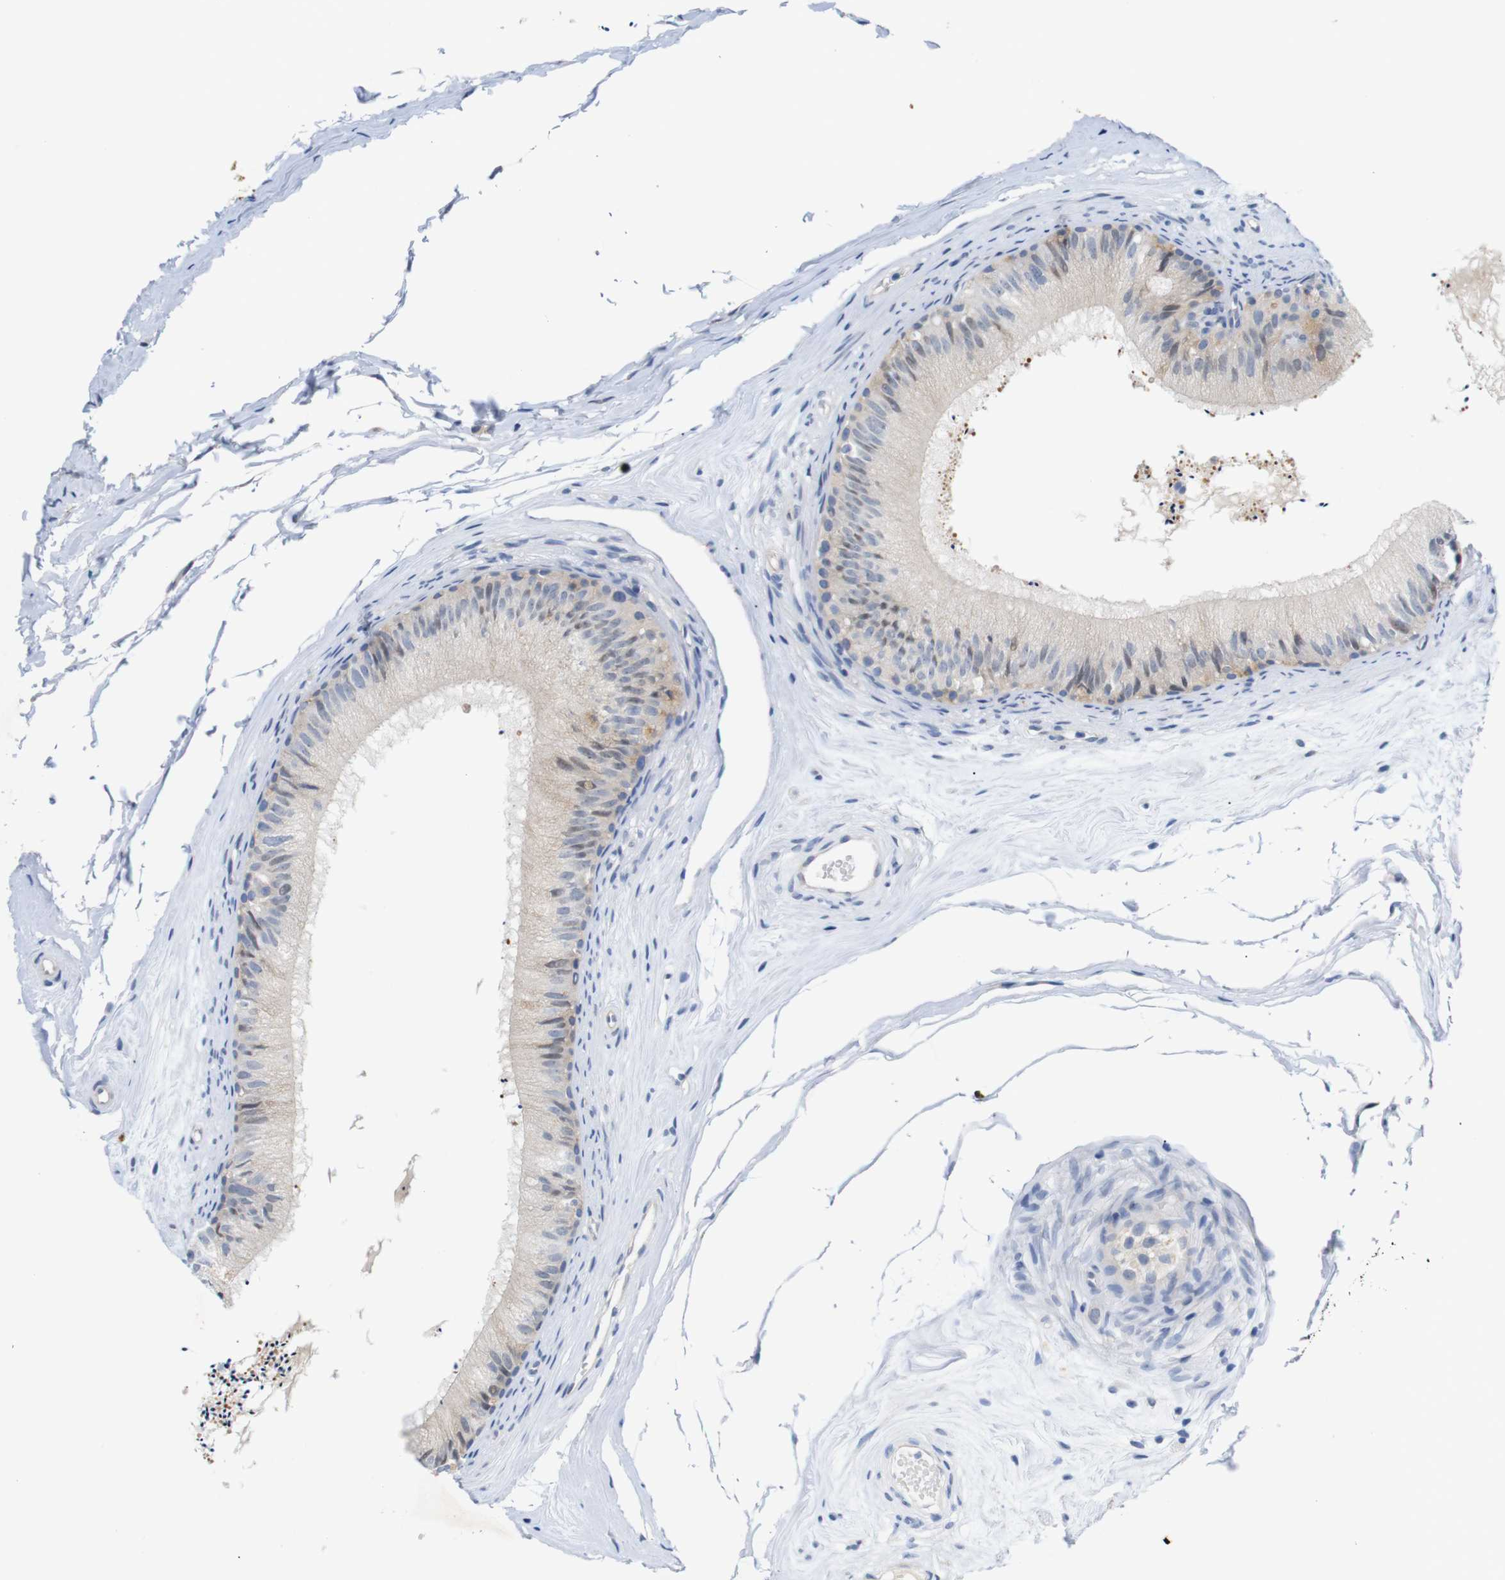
{"staining": {"intensity": "weak", "quantity": "<25%", "location": "cytoplasmic/membranous"}, "tissue": "epididymis", "cell_type": "Glandular cells", "image_type": "normal", "snomed": [{"axis": "morphology", "description": "Normal tissue, NOS"}, {"axis": "topography", "description": "Epididymis"}], "caption": "An immunohistochemistry photomicrograph of unremarkable epididymis is shown. There is no staining in glandular cells of epididymis. (DAB immunohistochemistry visualized using brightfield microscopy, high magnification).", "gene": "ITGA5", "patient": {"sex": "male", "age": 56}}